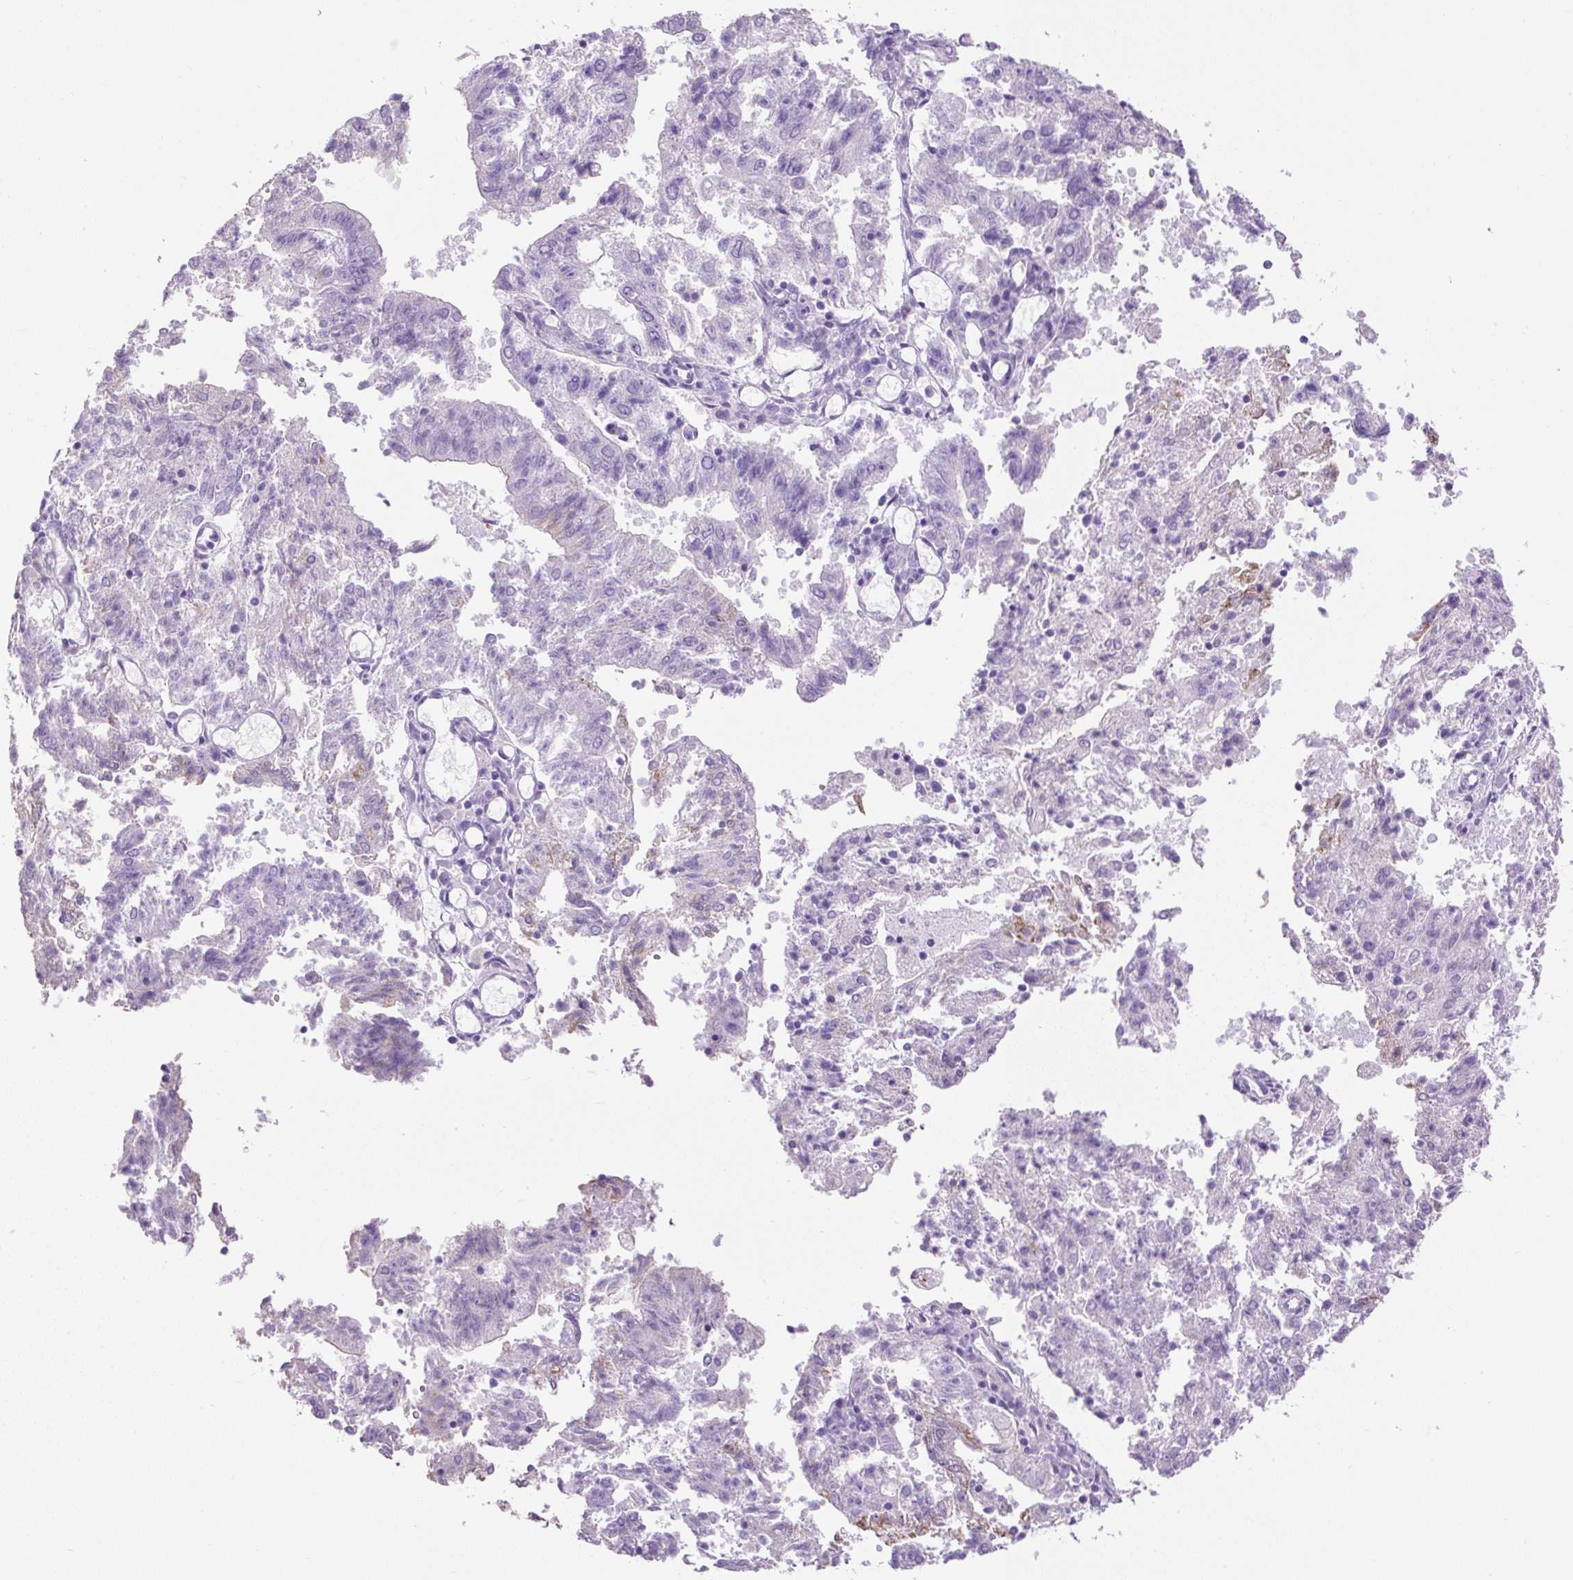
{"staining": {"intensity": "negative", "quantity": "none", "location": "none"}, "tissue": "endometrial cancer", "cell_type": "Tumor cells", "image_type": "cancer", "snomed": [{"axis": "morphology", "description": "Adenocarcinoma, NOS"}, {"axis": "topography", "description": "Endometrium"}], "caption": "Immunohistochemical staining of endometrial cancer (adenocarcinoma) reveals no significant staining in tumor cells. The staining was performed using DAB to visualize the protein expression in brown, while the nuclei were stained in blue with hematoxylin (Magnification: 20x).", "gene": "PDIA2", "patient": {"sex": "female", "age": 82}}